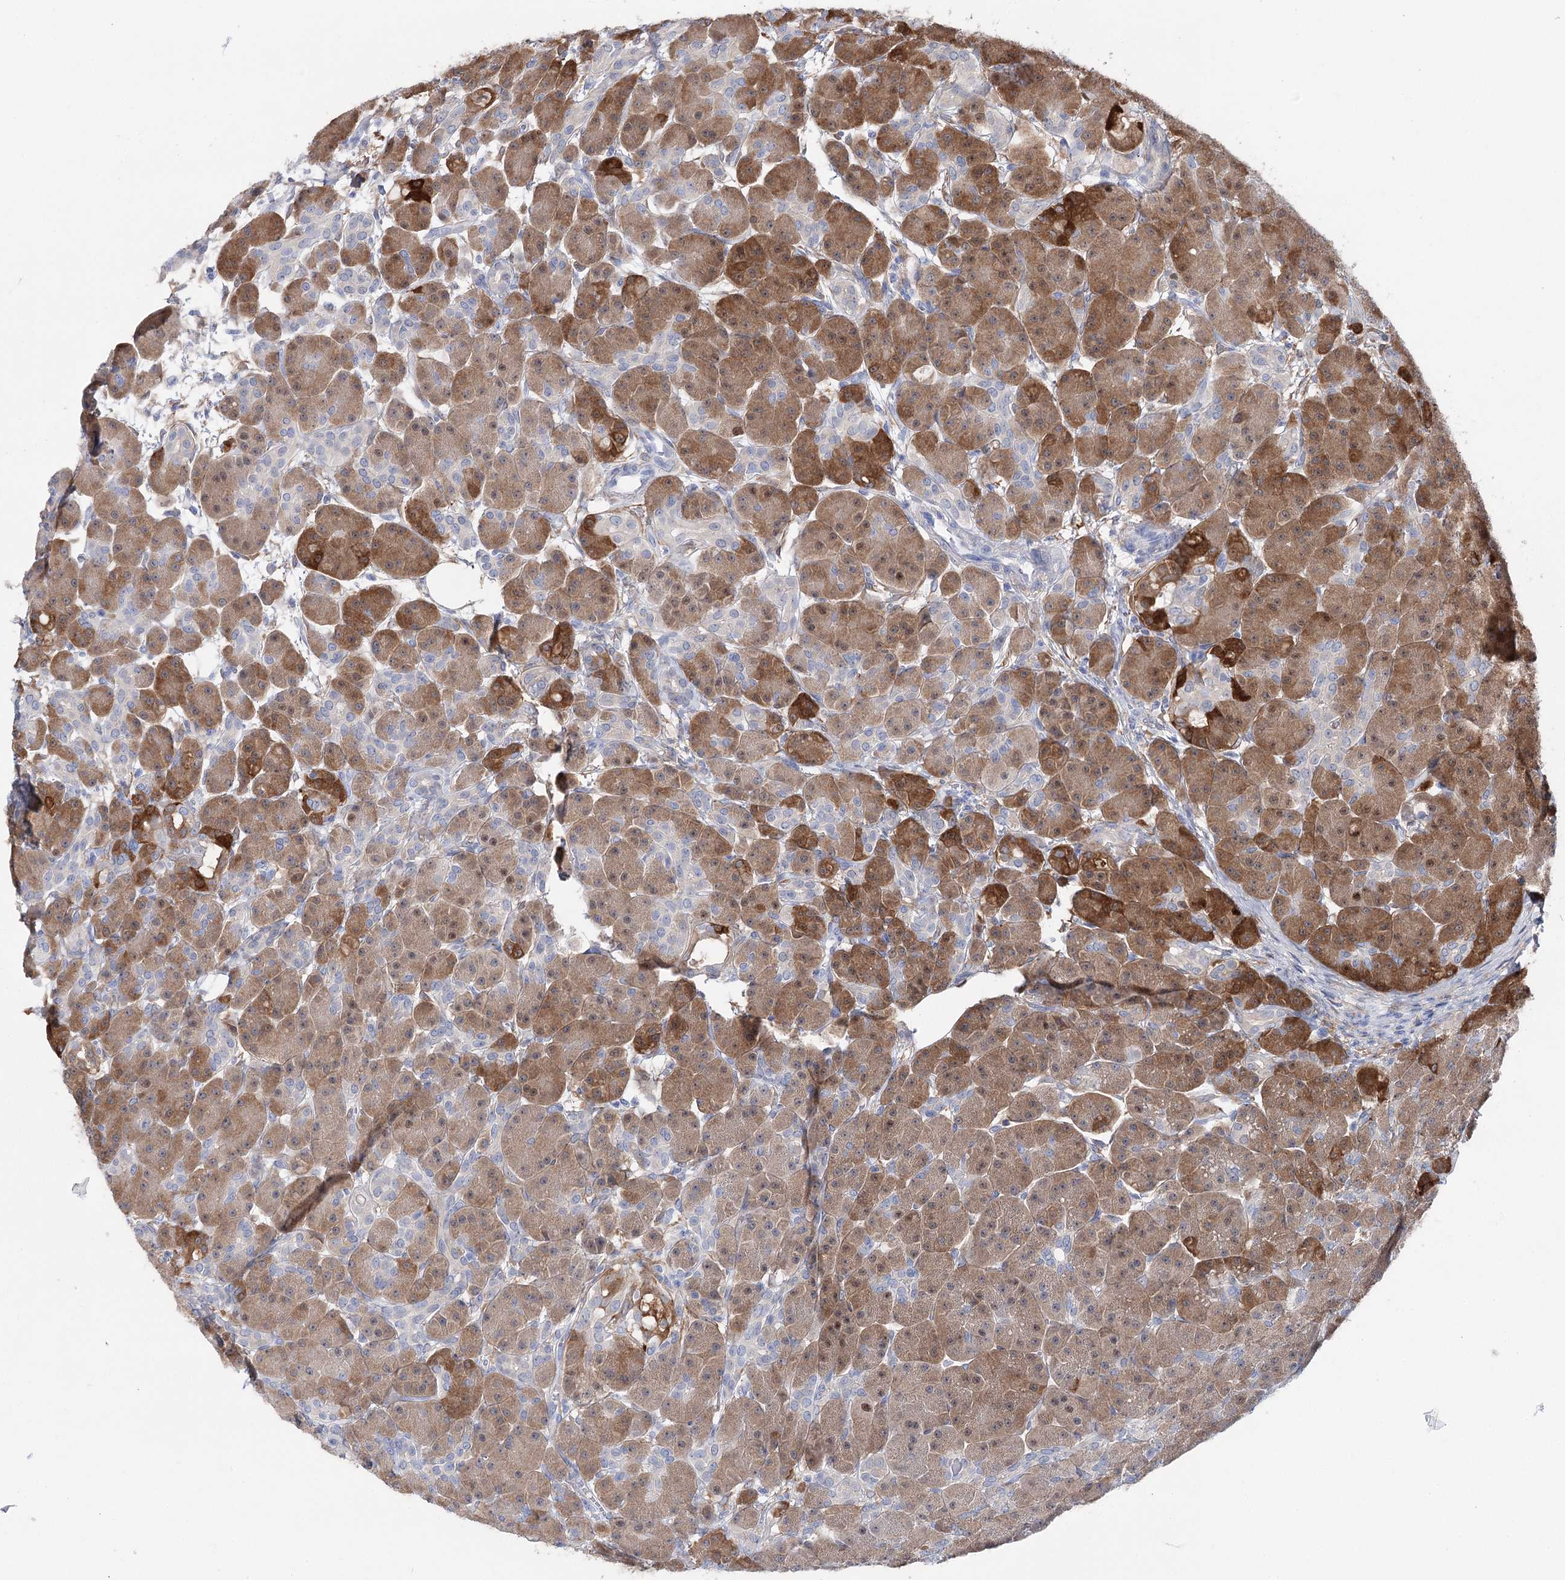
{"staining": {"intensity": "moderate", "quantity": ">75%", "location": "cytoplasmic/membranous"}, "tissue": "pancreas", "cell_type": "Exocrine glandular cells", "image_type": "normal", "snomed": [{"axis": "morphology", "description": "Normal tissue, NOS"}, {"axis": "topography", "description": "Pancreas"}], "caption": "A brown stain labels moderate cytoplasmic/membranous positivity of a protein in exocrine glandular cells of normal pancreas.", "gene": "UGDH", "patient": {"sex": "male", "age": 63}}